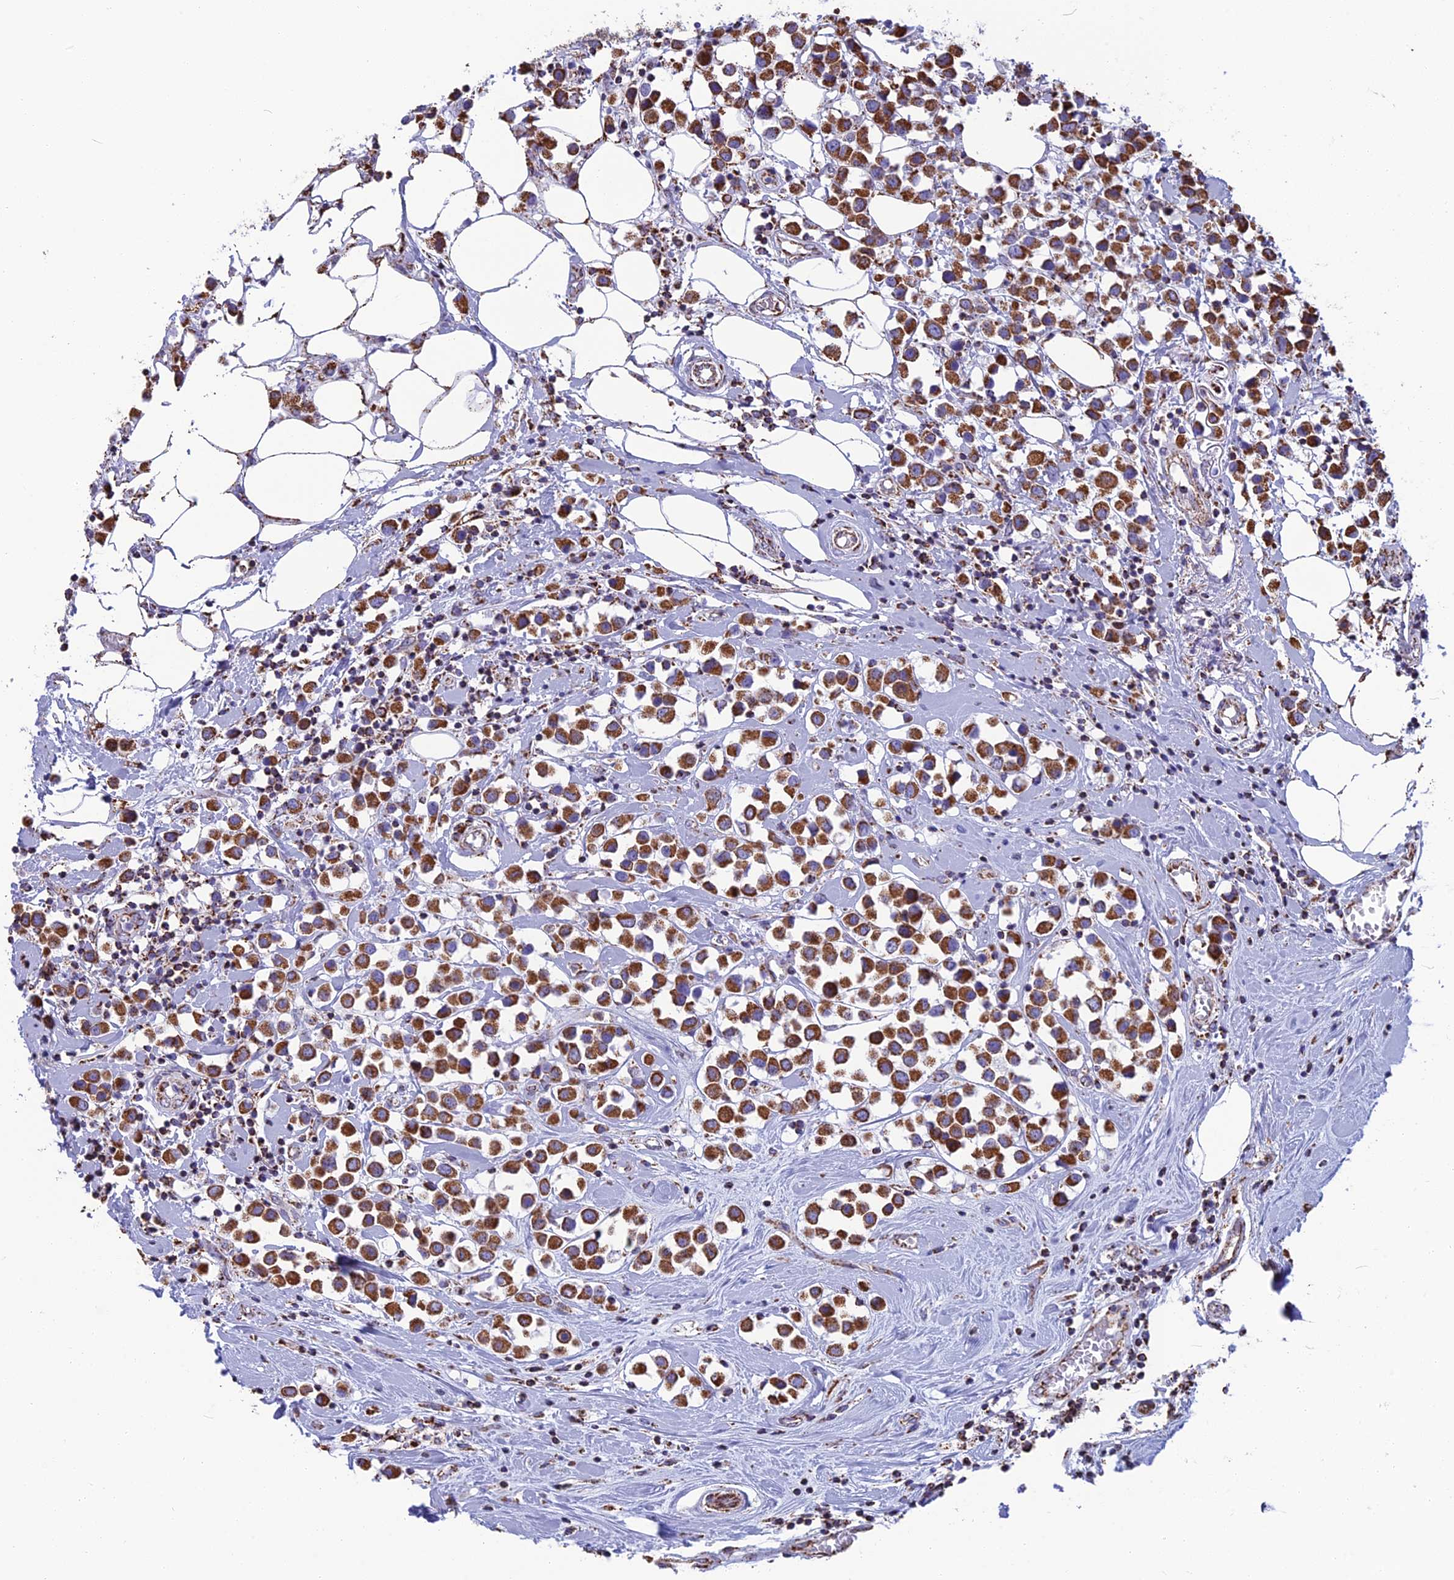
{"staining": {"intensity": "strong", "quantity": ">75%", "location": "cytoplasmic/membranous"}, "tissue": "breast cancer", "cell_type": "Tumor cells", "image_type": "cancer", "snomed": [{"axis": "morphology", "description": "Duct carcinoma"}, {"axis": "topography", "description": "Breast"}], "caption": "High-power microscopy captured an immunohistochemistry histopathology image of infiltrating ductal carcinoma (breast), revealing strong cytoplasmic/membranous positivity in about >75% of tumor cells. (DAB = brown stain, brightfield microscopy at high magnification).", "gene": "CS", "patient": {"sex": "female", "age": 61}}